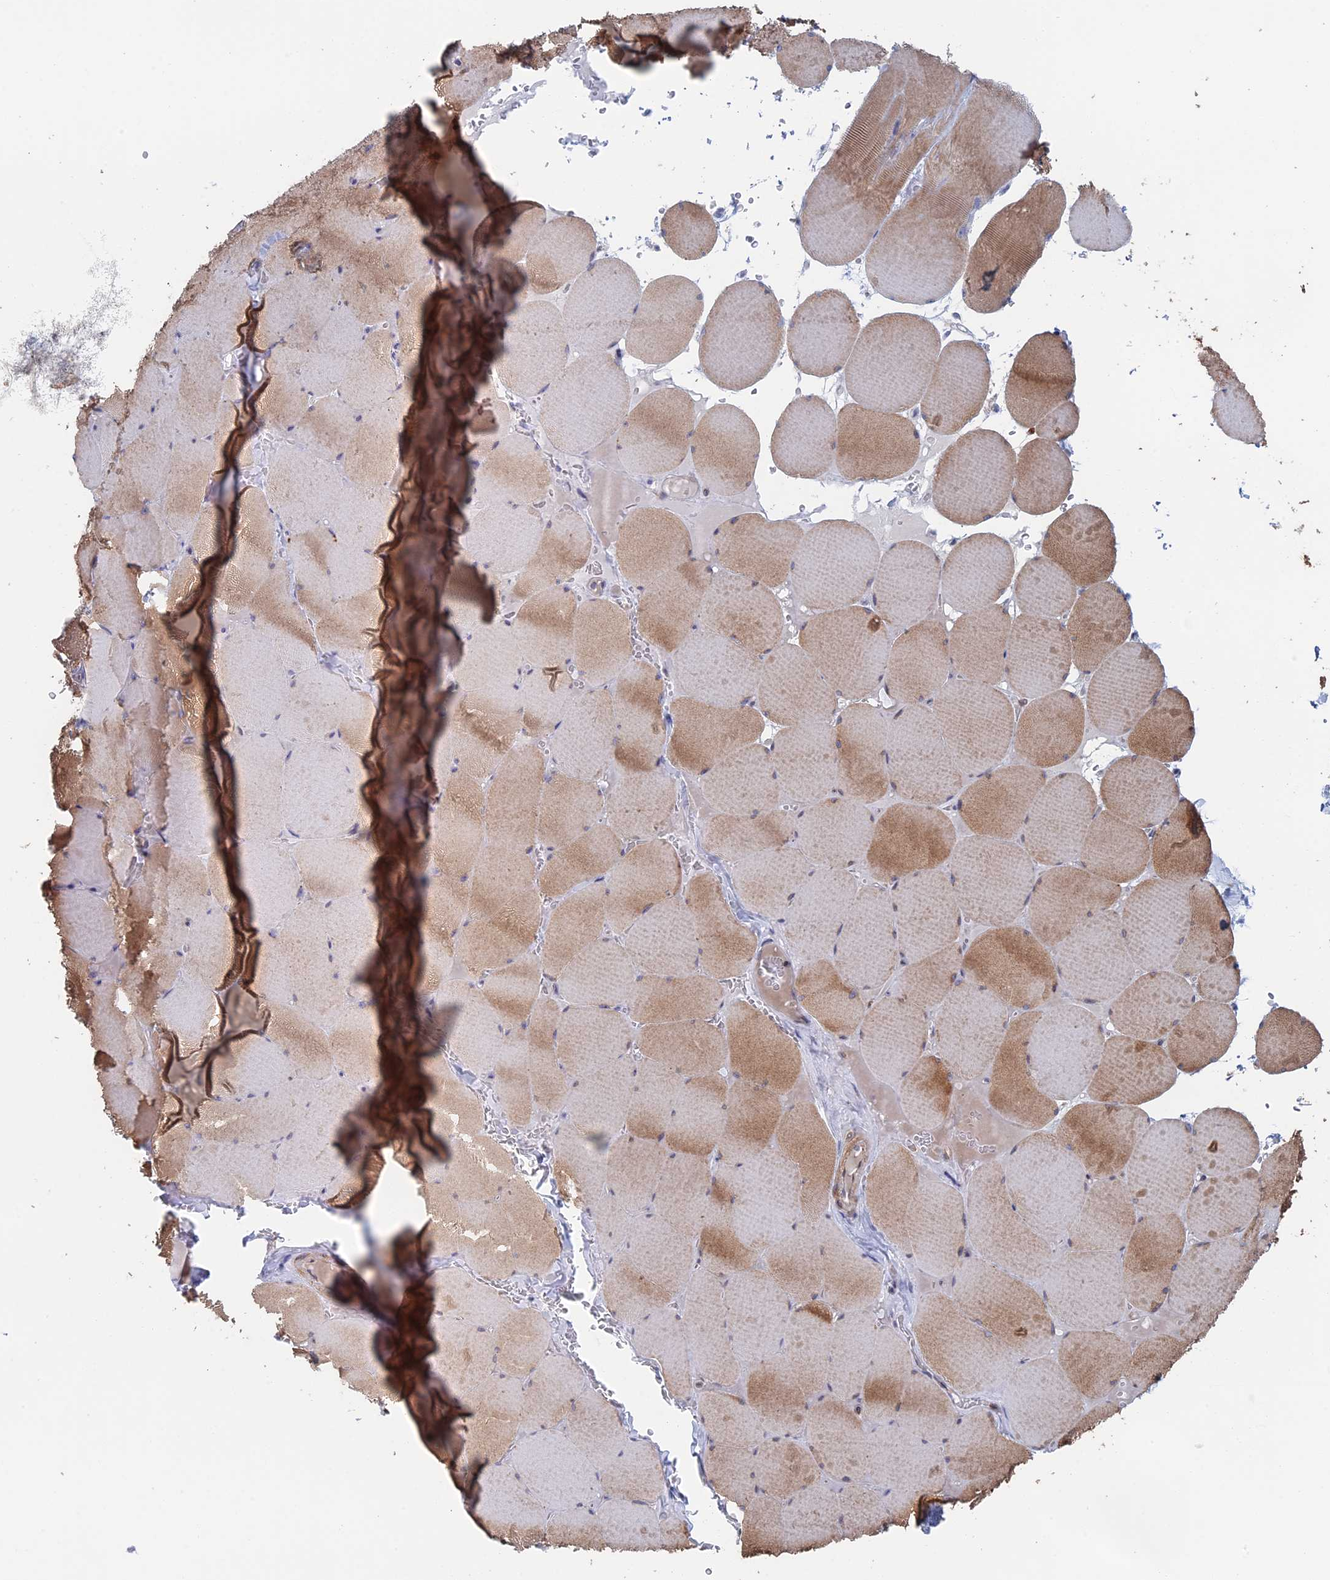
{"staining": {"intensity": "moderate", "quantity": "25%-75%", "location": "cytoplasmic/membranous"}, "tissue": "skeletal muscle", "cell_type": "Myocytes", "image_type": "normal", "snomed": [{"axis": "morphology", "description": "Normal tissue, NOS"}, {"axis": "topography", "description": "Skeletal muscle"}, {"axis": "topography", "description": "Head-Neck"}], "caption": "A brown stain labels moderate cytoplasmic/membranous staining of a protein in myocytes of benign human skeletal muscle.", "gene": "IL7", "patient": {"sex": "male", "age": 66}}